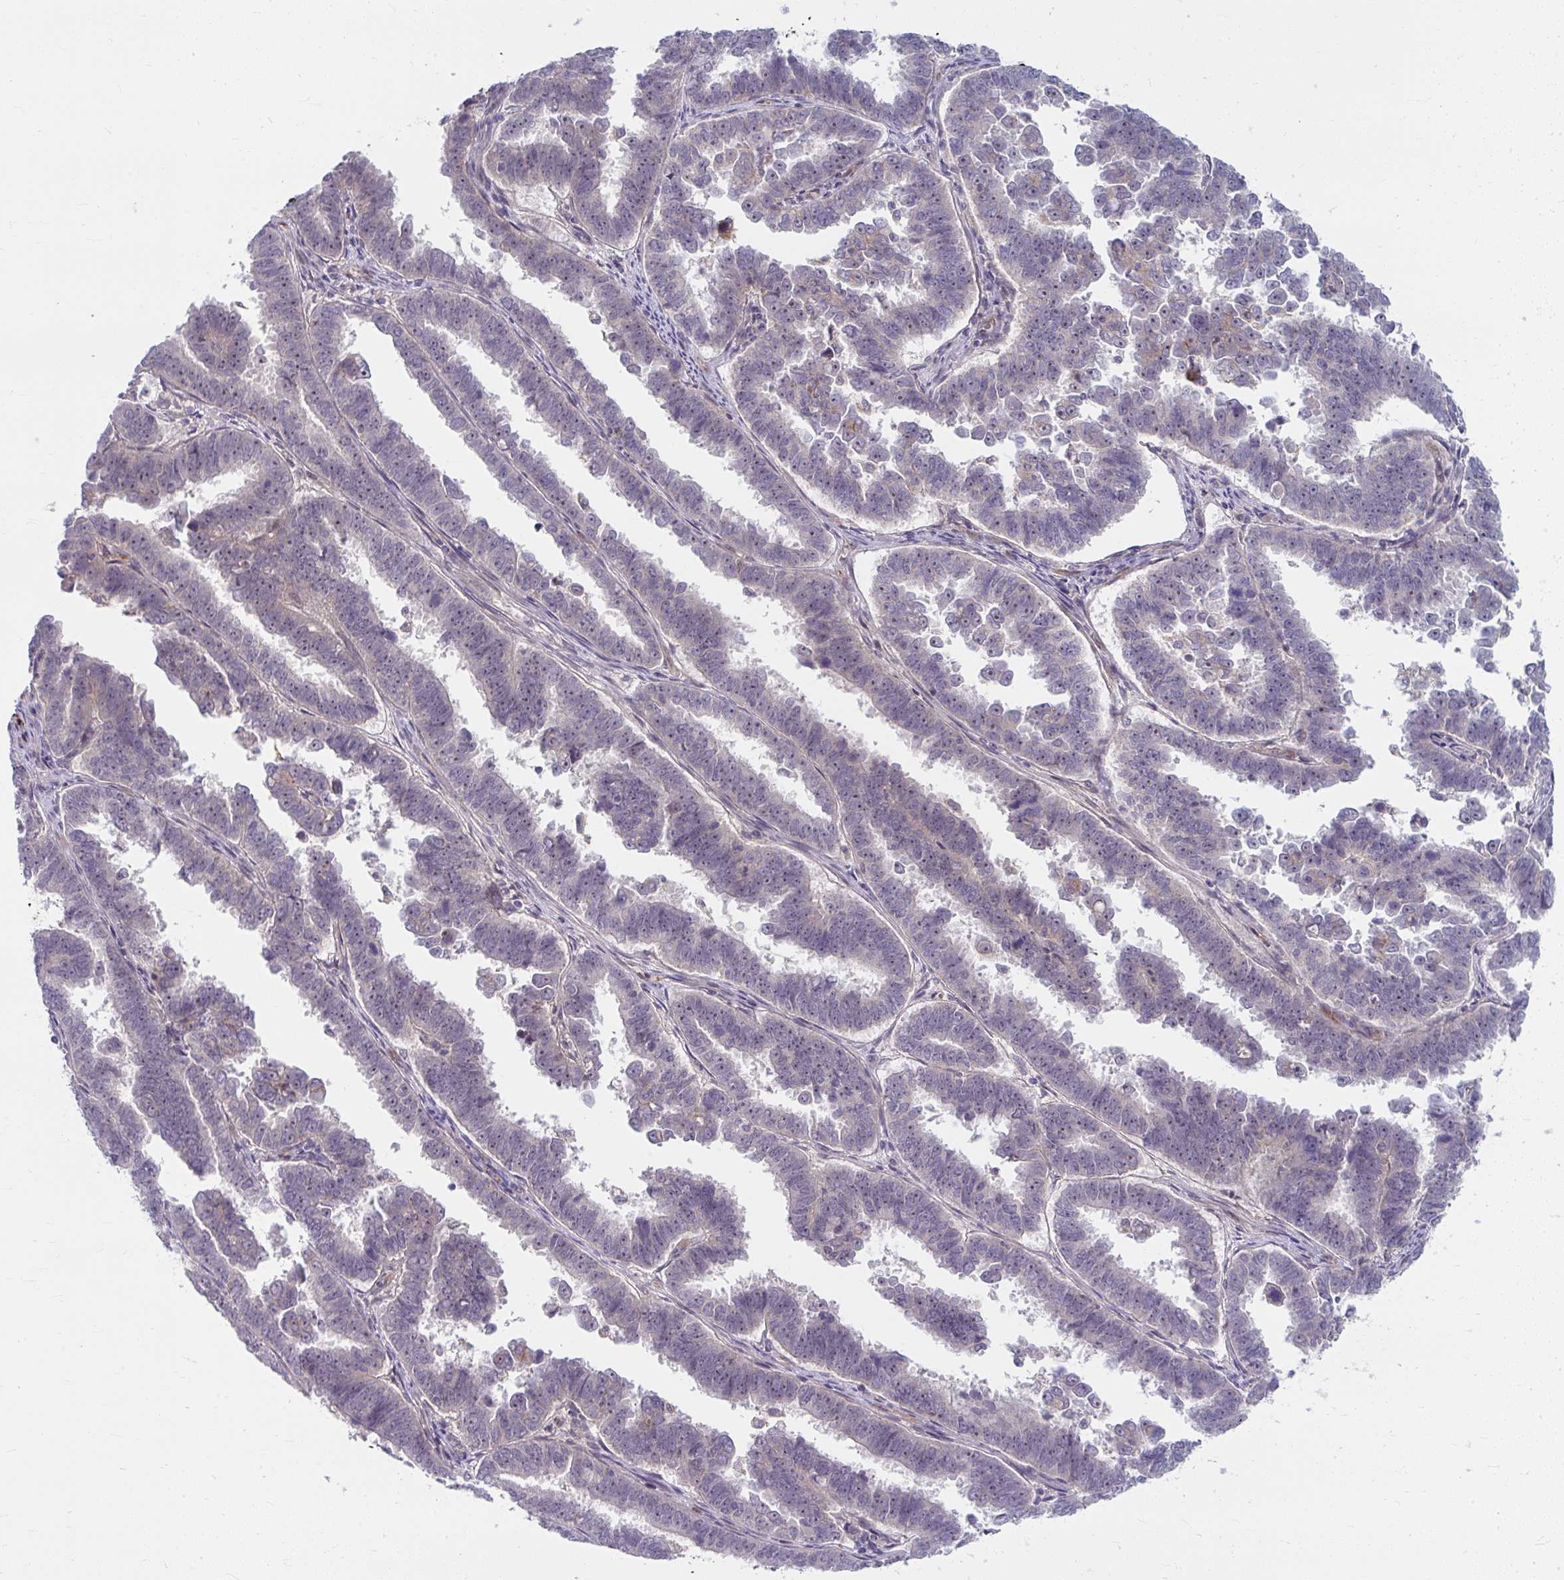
{"staining": {"intensity": "weak", "quantity": ">75%", "location": "nuclear"}, "tissue": "endometrial cancer", "cell_type": "Tumor cells", "image_type": "cancer", "snomed": [{"axis": "morphology", "description": "Adenocarcinoma, NOS"}, {"axis": "topography", "description": "Endometrium"}], "caption": "Endometrial cancer (adenocarcinoma) stained with a protein marker displays weak staining in tumor cells.", "gene": "MUS81", "patient": {"sex": "female", "age": 75}}